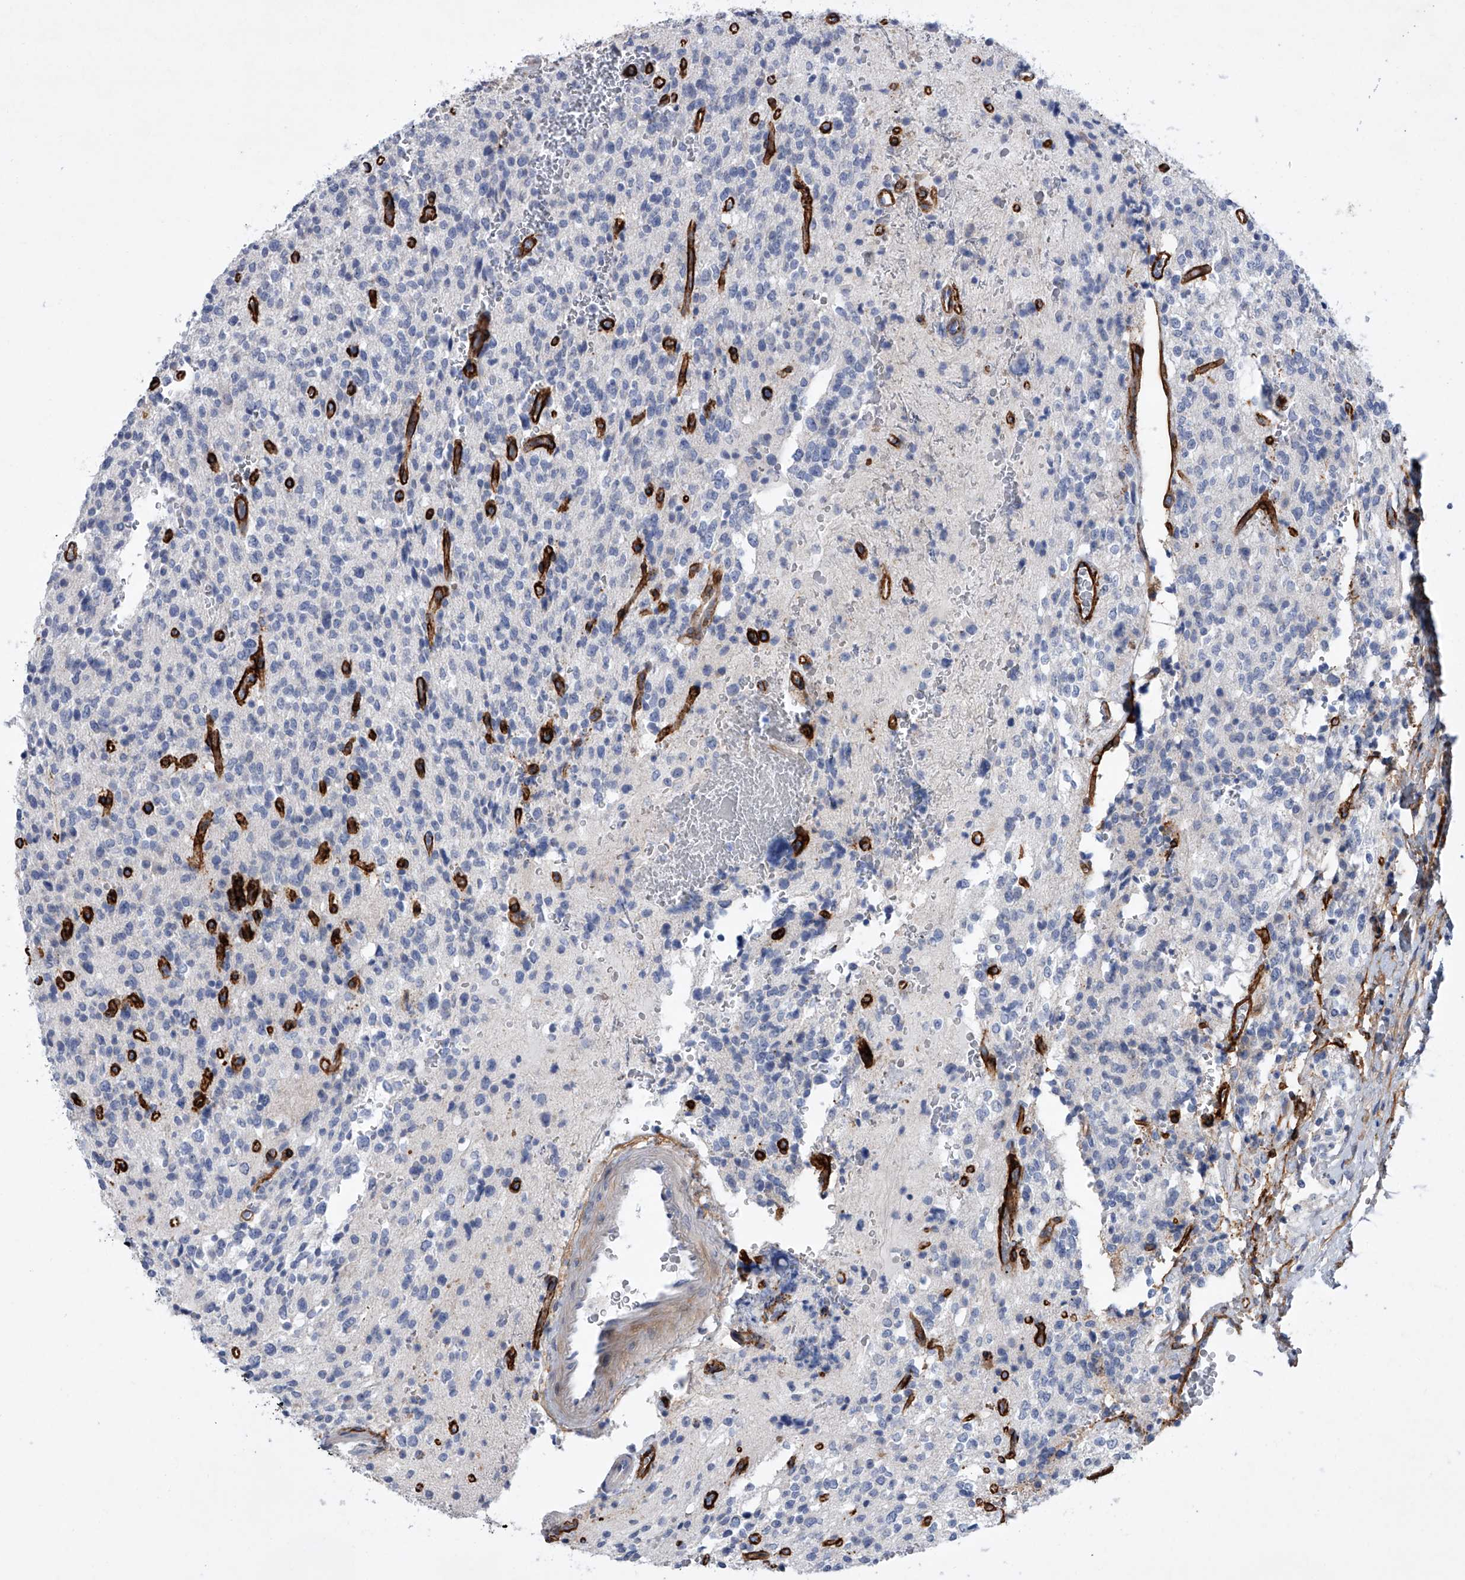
{"staining": {"intensity": "negative", "quantity": "none", "location": "none"}, "tissue": "glioma", "cell_type": "Tumor cells", "image_type": "cancer", "snomed": [{"axis": "morphology", "description": "Glioma, malignant, High grade"}, {"axis": "topography", "description": "Brain"}], "caption": "Tumor cells show no significant expression in glioma.", "gene": "ALG14", "patient": {"sex": "male", "age": 34}}